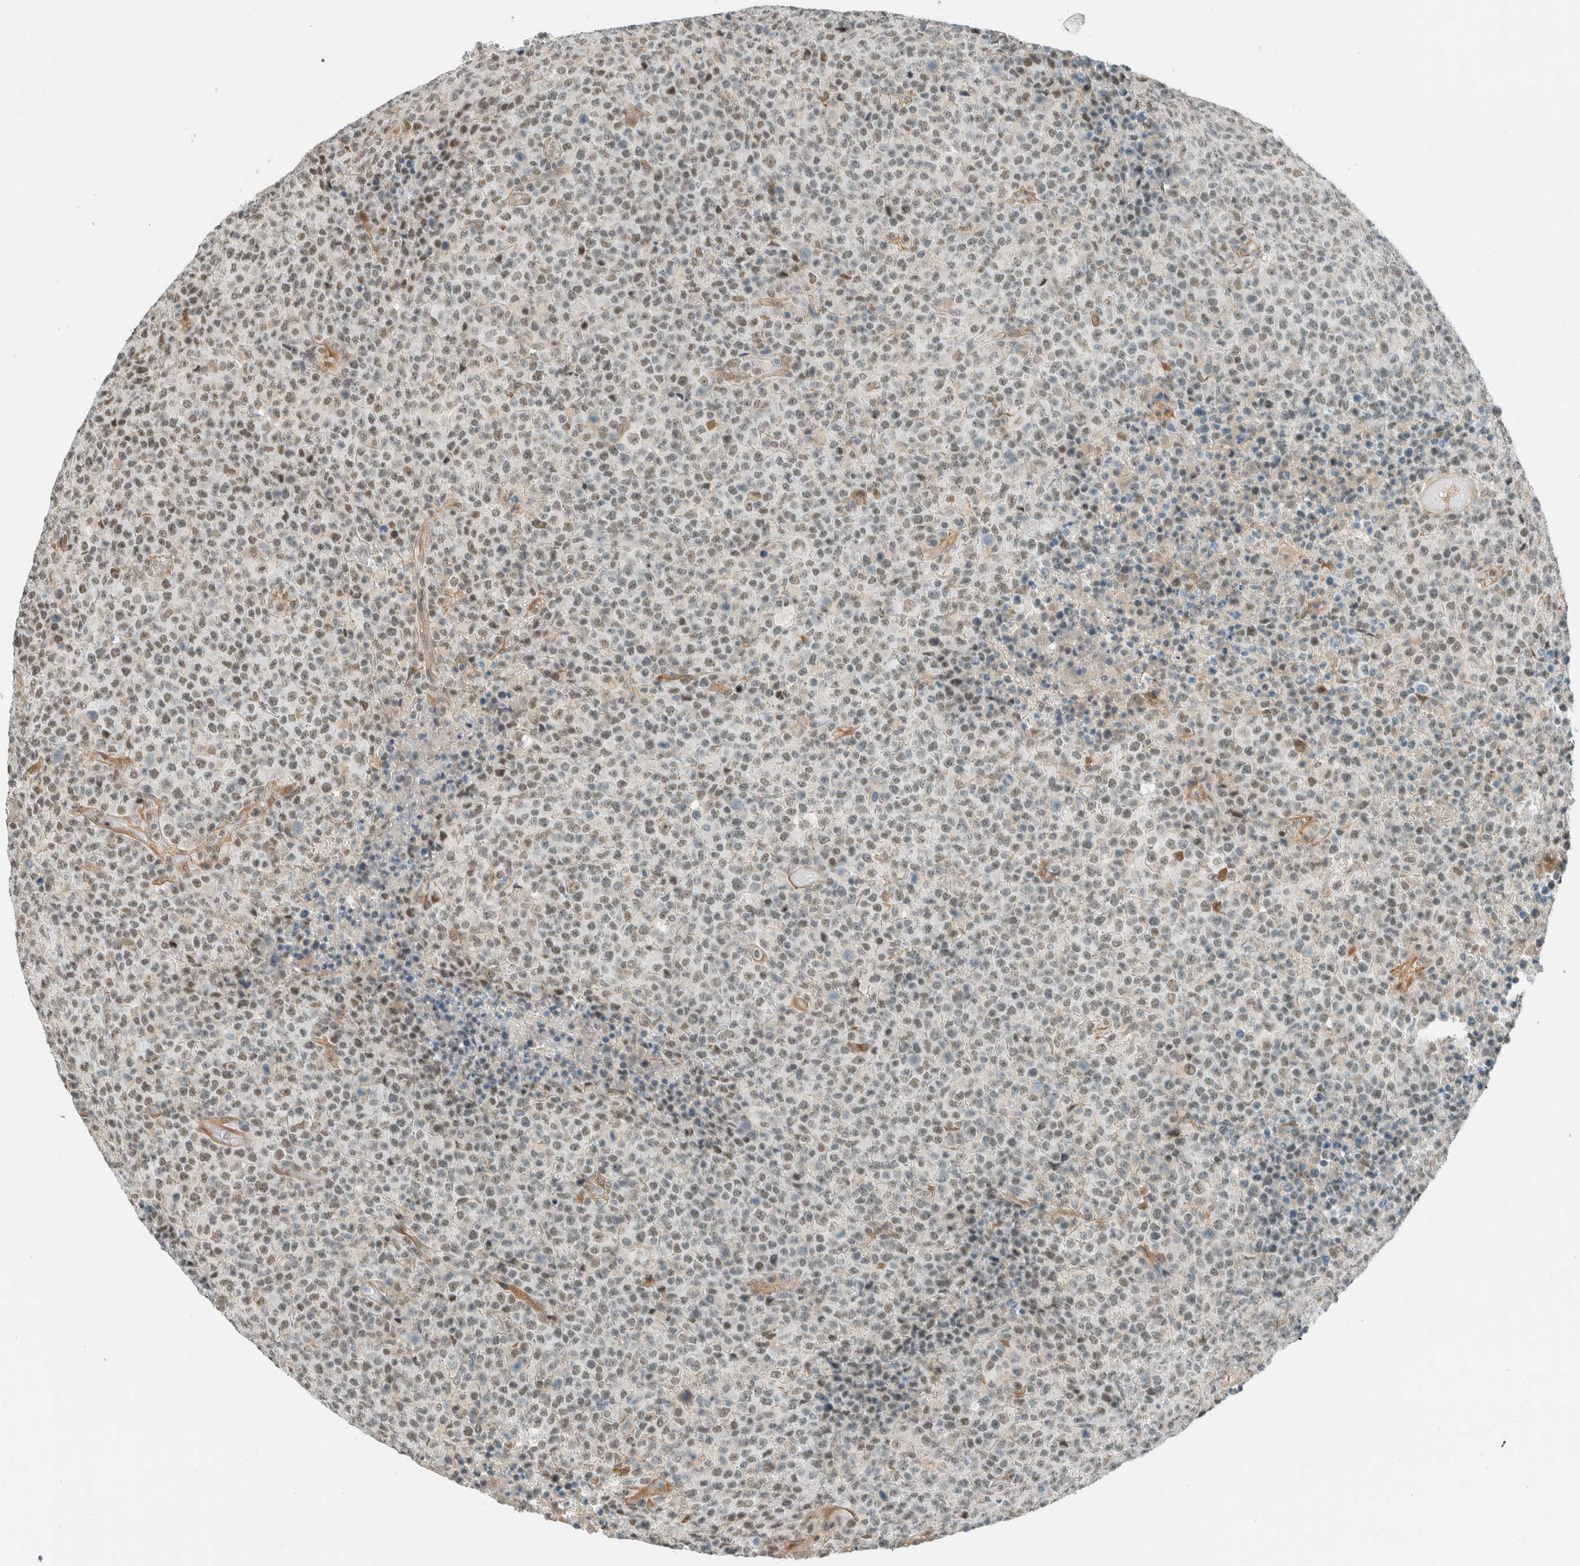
{"staining": {"intensity": "weak", "quantity": "25%-75%", "location": "nuclear"}, "tissue": "lymphoma", "cell_type": "Tumor cells", "image_type": "cancer", "snomed": [{"axis": "morphology", "description": "Malignant lymphoma, non-Hodgkin's type, High grade"}, {"axis": "topography", "description": "Lymph node"}], "caption": "Malignant lymphoma, non-Hodgkin's type (high-grade) was stained to show a protein in brown. There is low levels of weak nuclear staining in approximately 25%-75% of tumor cells.", "gene": "NIBAN2", "patient": {"sex": "male", "age": 13}}